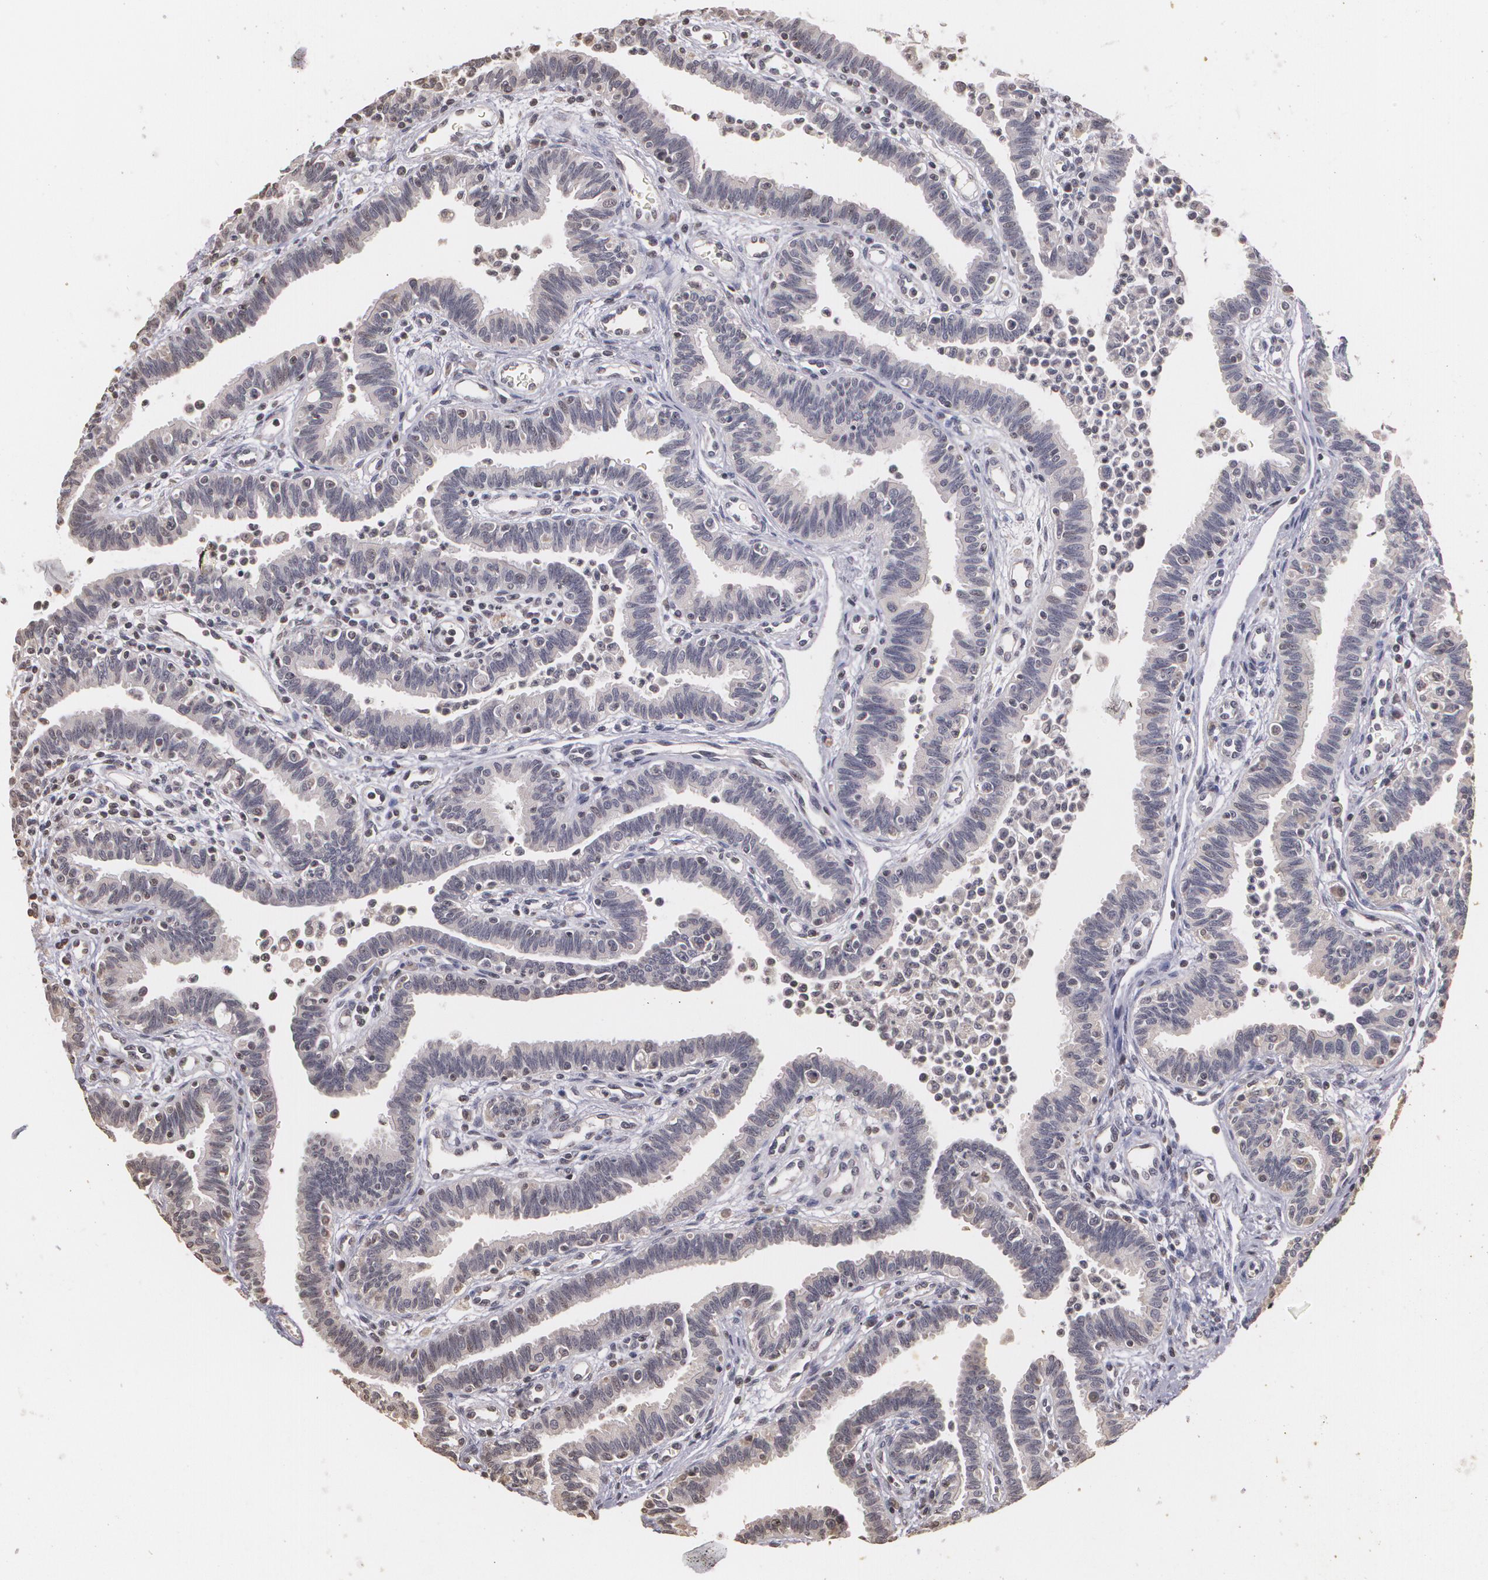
{"staining": {"intensity": "negative", "quantity": "none", "location": "none"}, "tissue": "fallopian tube", "cell_type": "Glandular cells", "image_type": "normal", "snomed": [{"axis": "morphology", "description": "Normal tissue, NOS"}, {"axis": "topography", "description": "Fallopian tube"}], "caption": "Image shows no protein expression in glandular cells of unremarkable fallopian tube.", "gene": "THRB", "patient": {"sex": "female", "age": 36}}